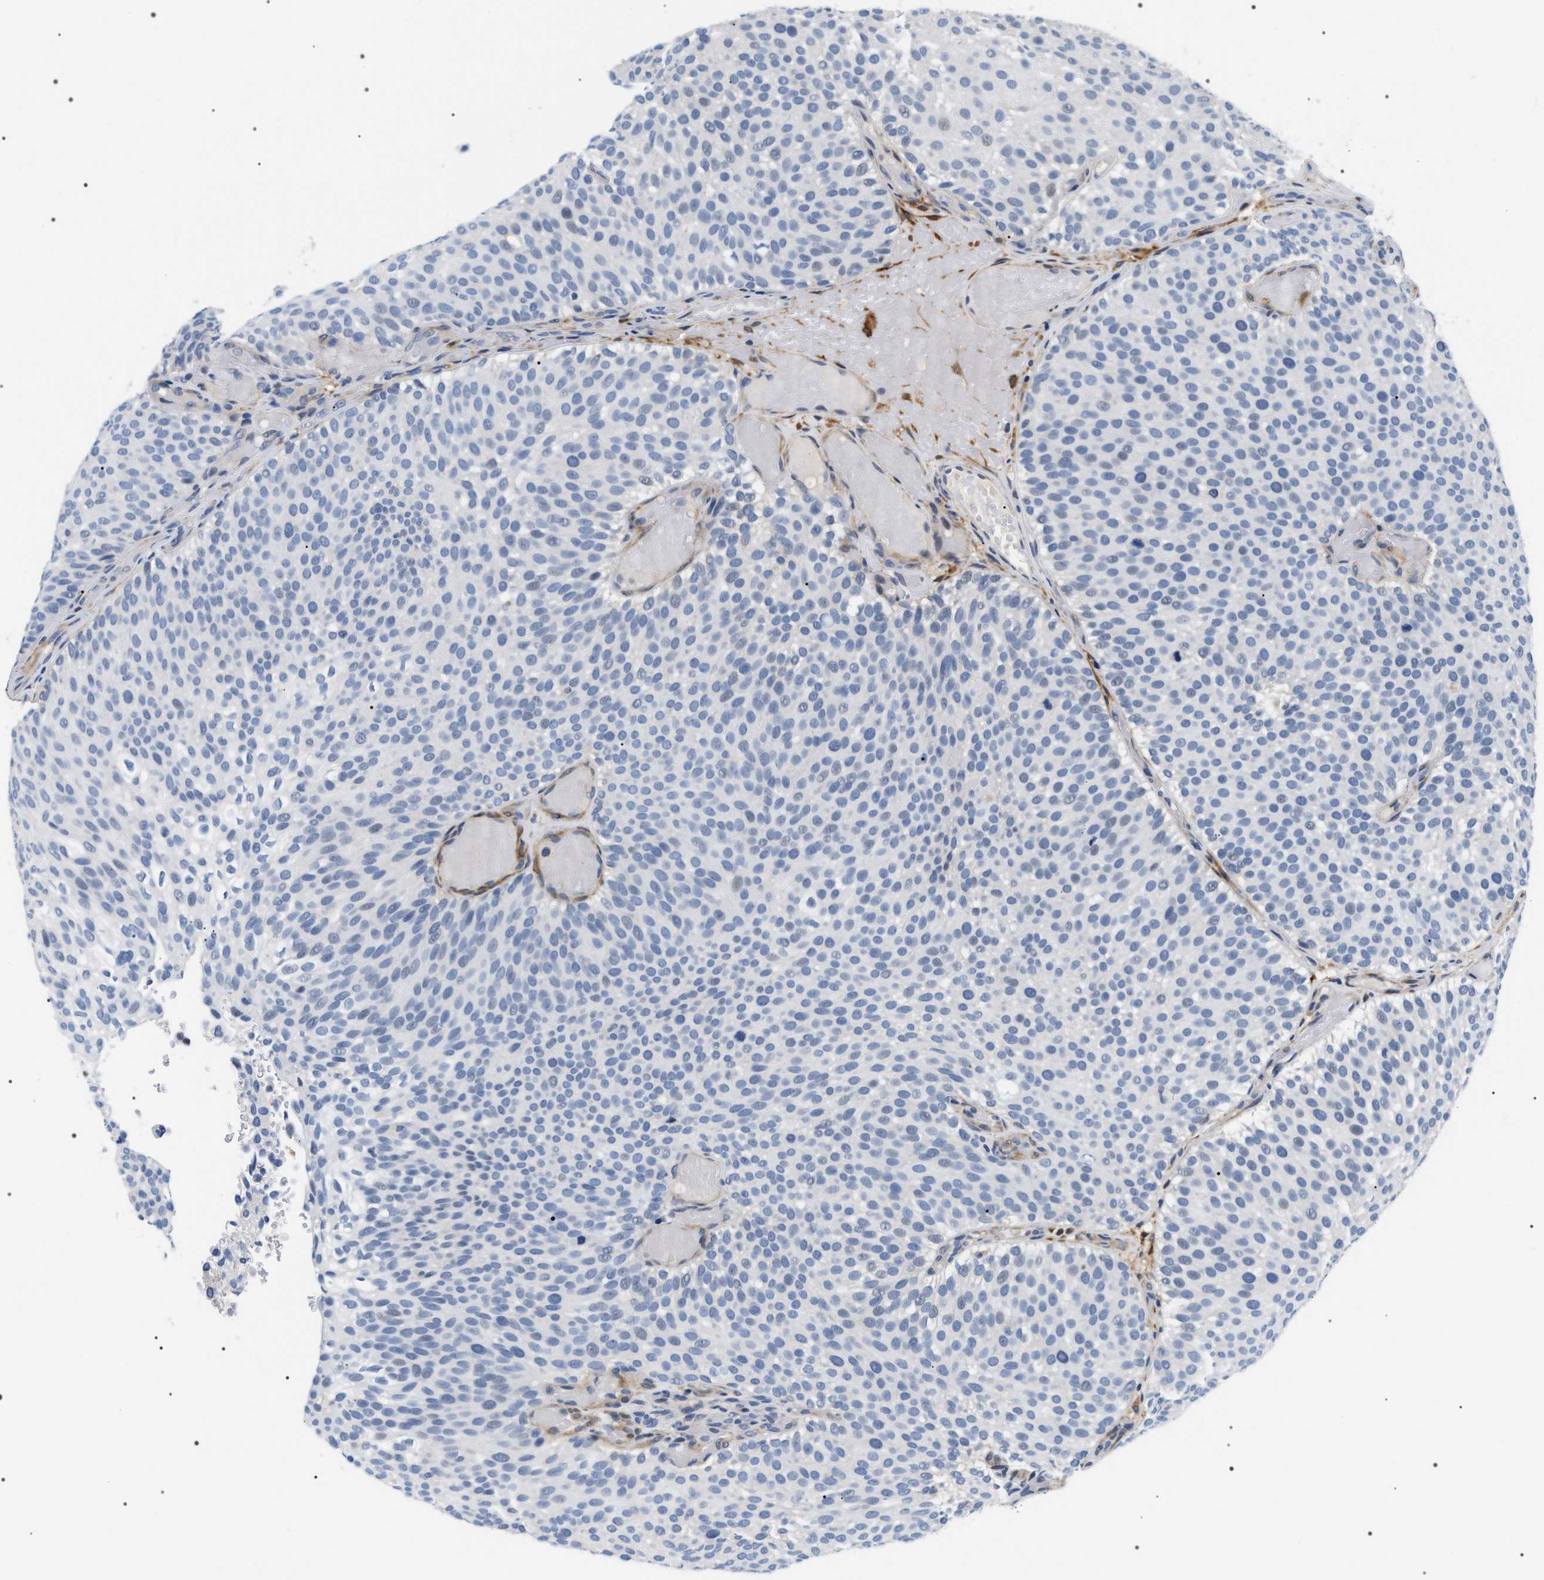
{"staining": {"intensity": "negative", "quantity": "none", "location": "none"}, "tissue": "urothelial cancer", "cell_type": "Tumor cells", "image_type": "cancer", "snomed": [{"axis": "morphology", "description": "Urothelial carcinoma, Low grade"}, {"axis": "topography", "description": "Urinary bladder"}], "caption": "Urothelial cancer was stained to show a protein in brown. There is no significant expression in tumor cells.", "gene": "BAG2", "patient": {"sex": "male", "age": 78}}